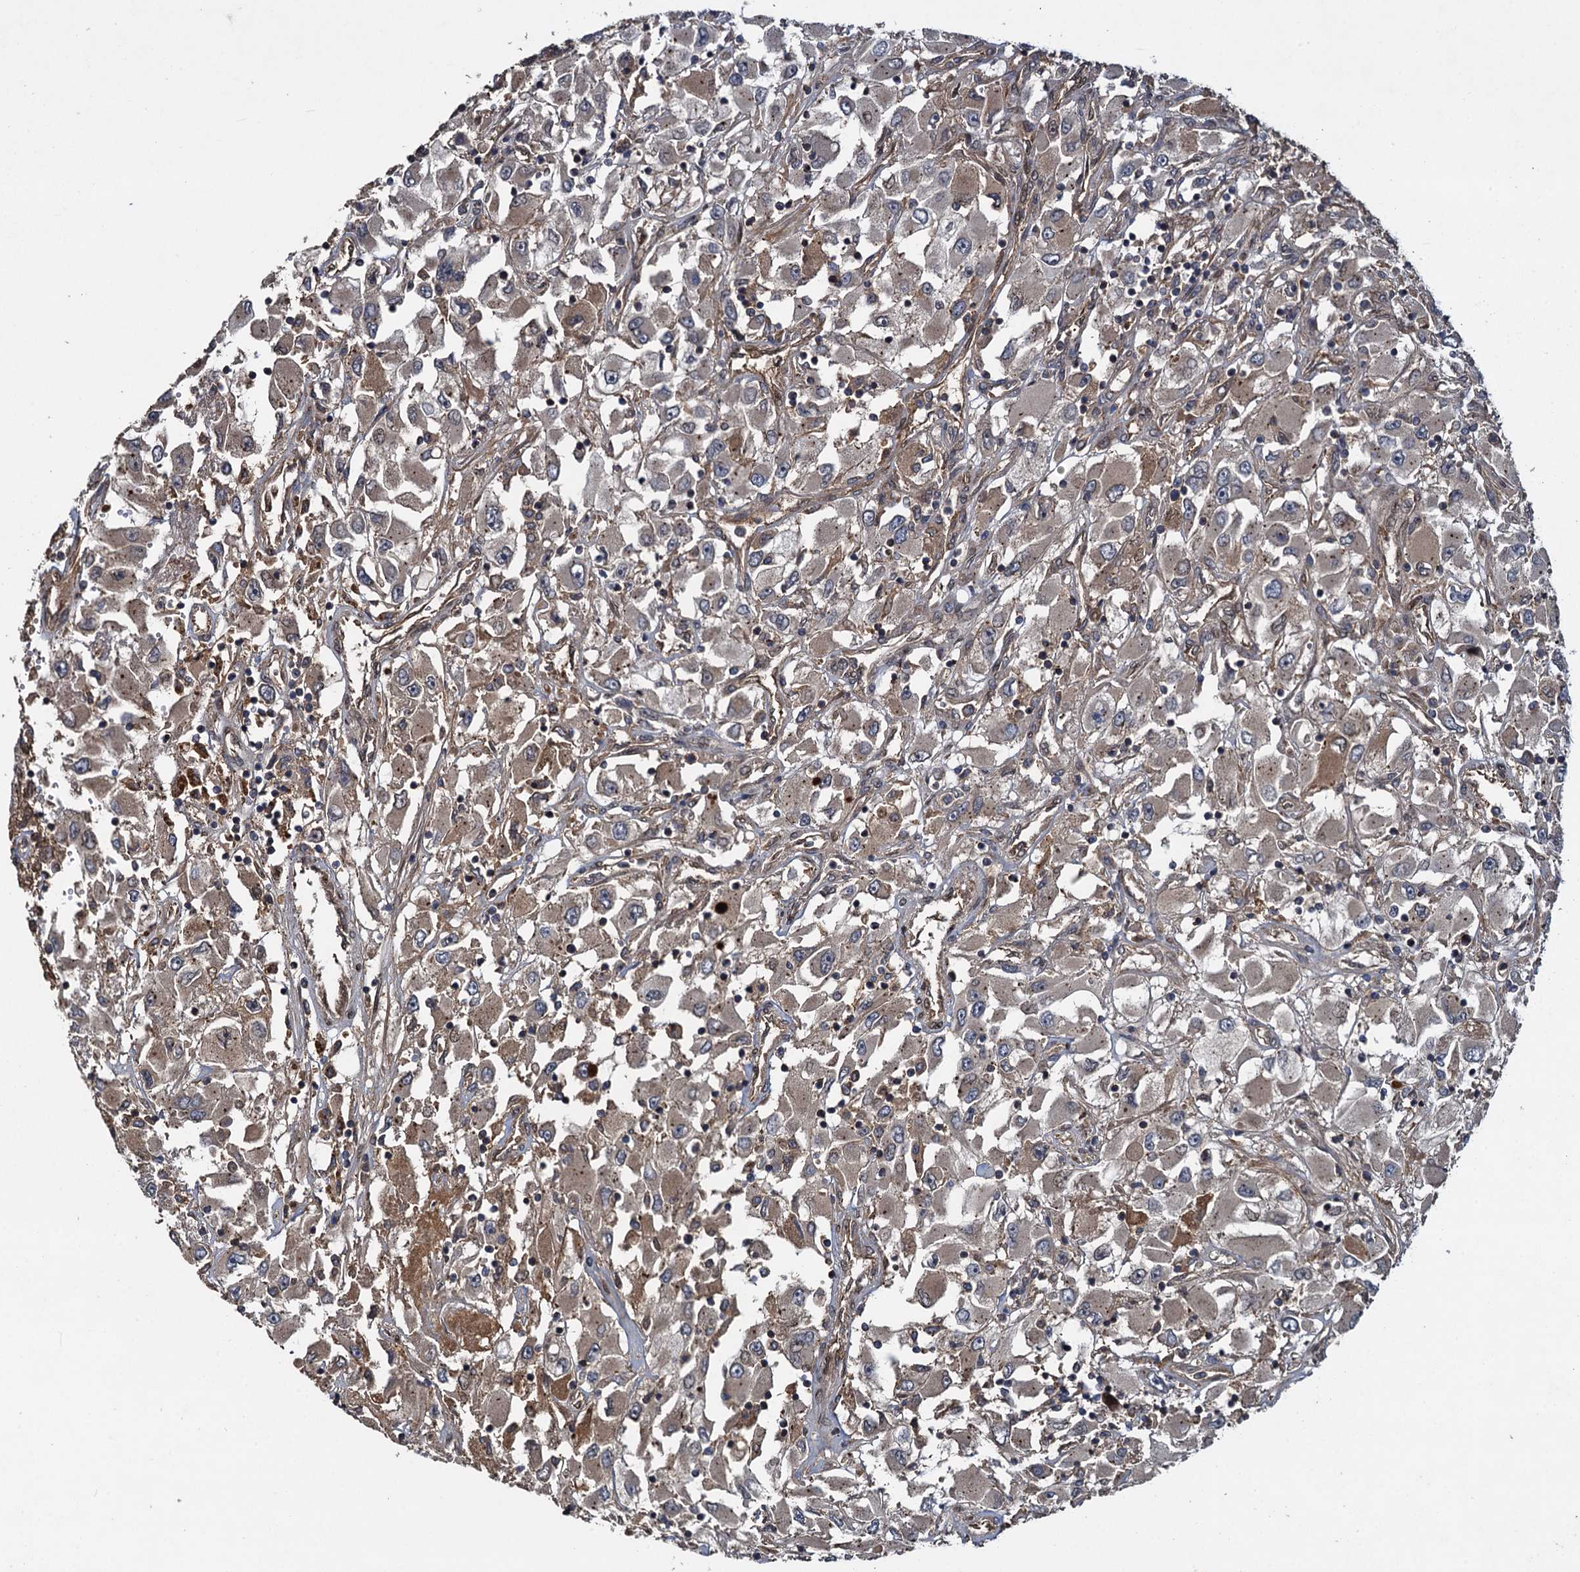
{"staining": {"intensity": "weak", "quantity": ">75%", "location": "cytoplasmic/membranous"}, "tissue": "renal cancer", "cell_type": "Tumor cells", "image_type": "cancer", "snomed": [{"axis": "morphology", "description": "Adenocarcinoma, NOS"}, {"axis": "topography", "description": "Kidney"}], "caption": "Immunohistochemical staining of human renal cancer displays low levels of weak cytoplasmic/membranous protein expression in approximately >75% of tumor cells.", "gene": "RHOBTB1", "patient": {"sex": "female", "age": 52}}